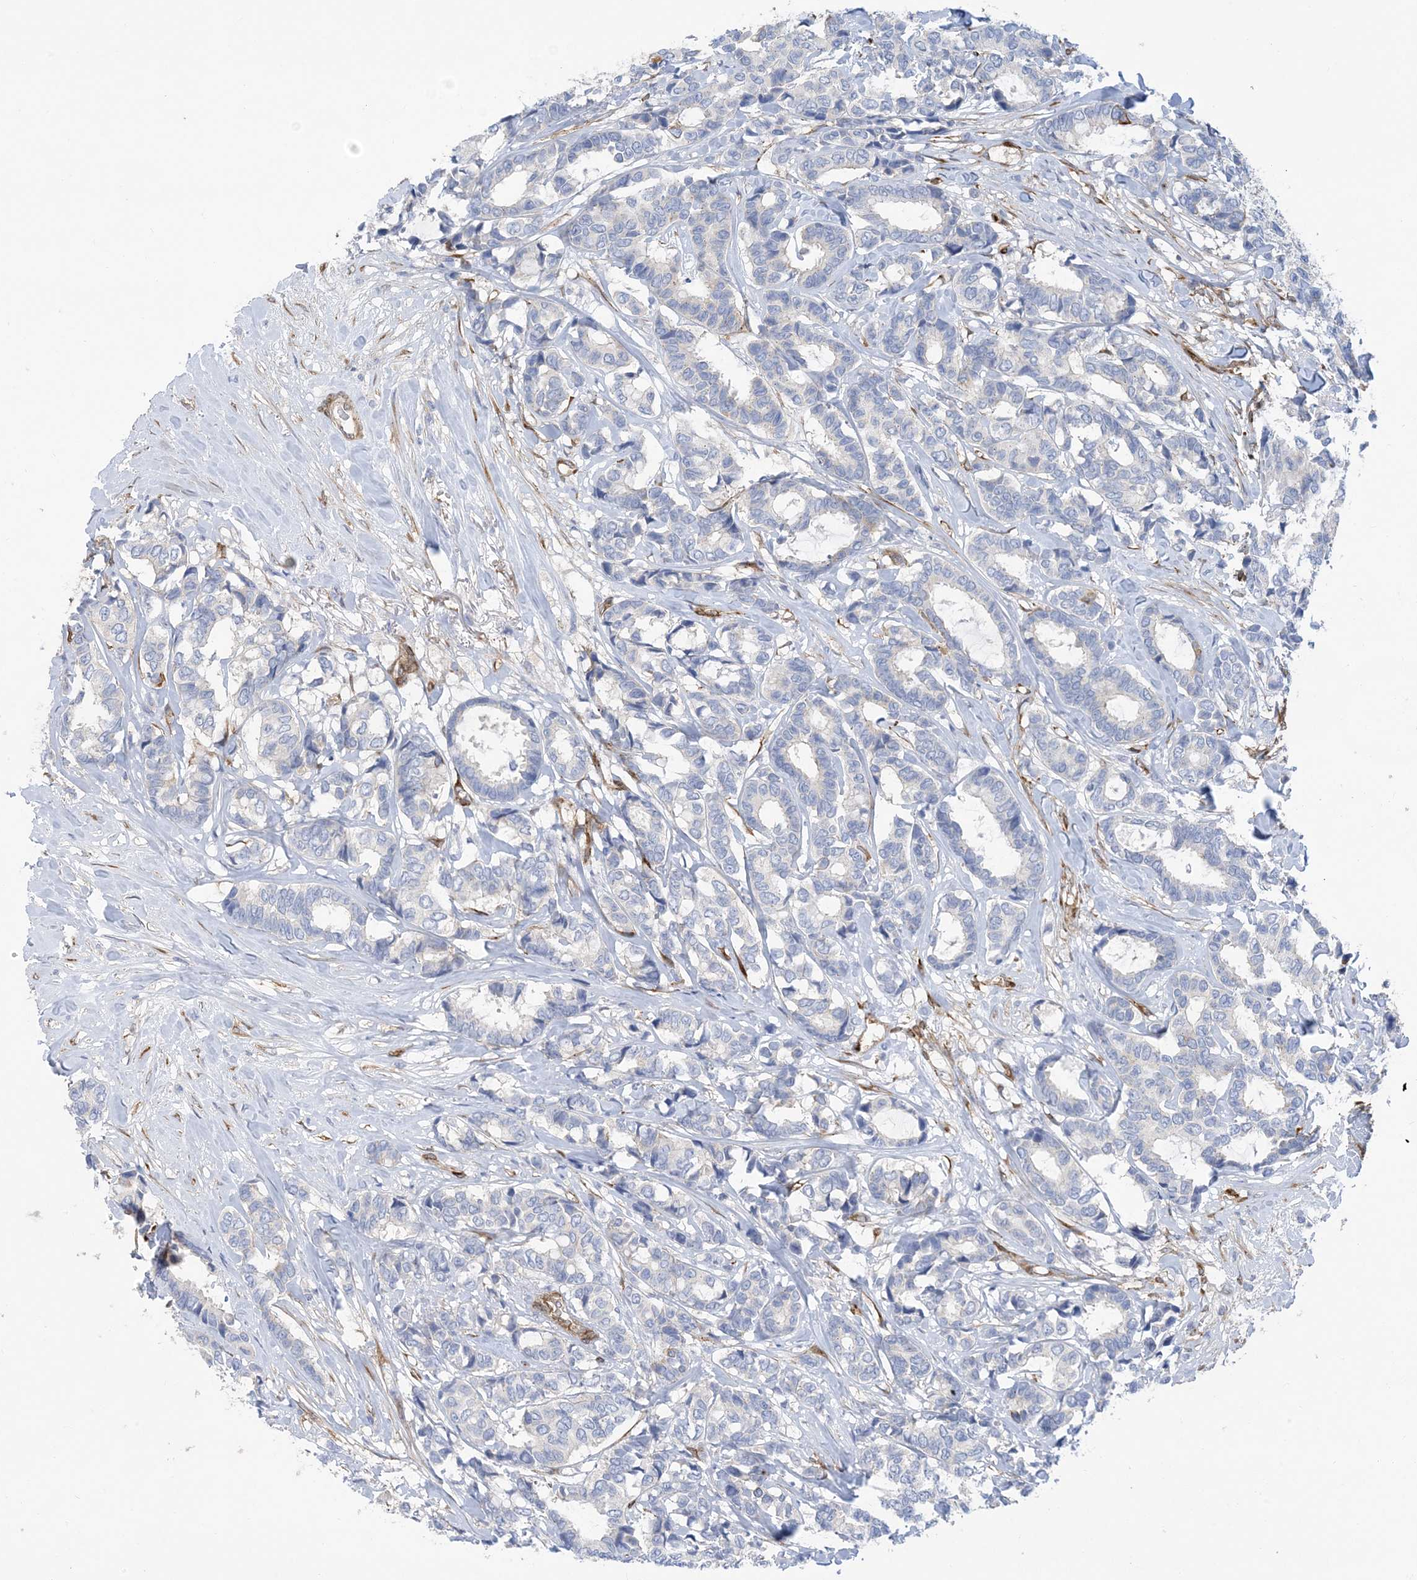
{"staining": {"intensity": "negative", "quantity": "none", "location": "none"}, "tissue": "breast cancer", "cell_type": "Tumor cells", "image_type": "cancer", "snomed": [{"axis": "morphology", "description": "Duct carcinoma"}, {"axis": "topography", "description": "Breast"}], "caption": "This is an IHC image of human breast cancer (invasive ductal carcinoma). There is no expression in tumor cells.", "gene": "RBMS3", "patient": {"sex": "female", "age": 87}}